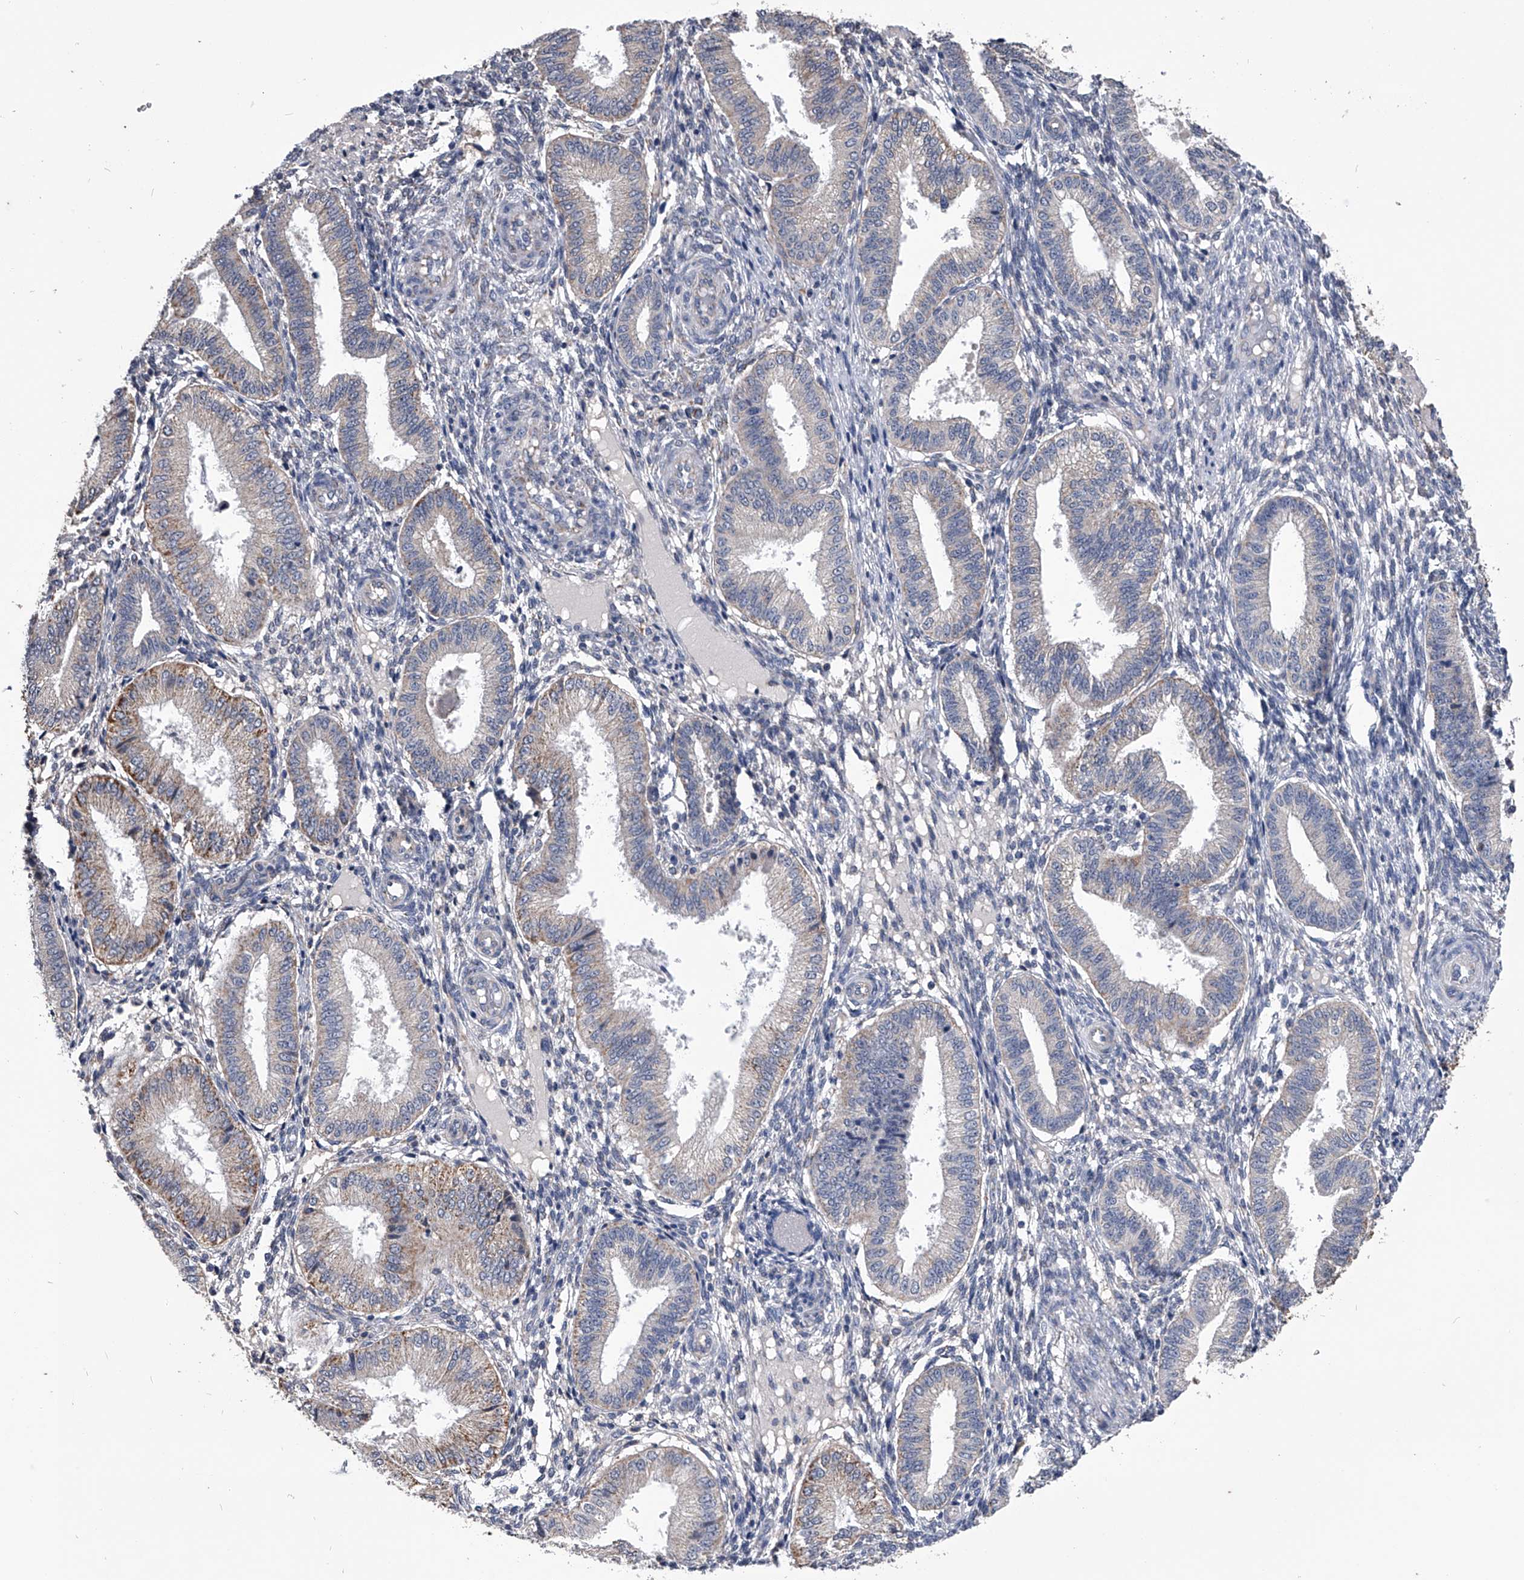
{"staining": {"intensity": "negative", "quantity": "none", "location": "none"}, "tissue": "endometrium", "cell_type": "Cells in endometrial stroma", "image_type": "normal", "snomed": [{"axis": "morphology", "description": "Normal tissue, NOS"}, {"axis": "topography", "description": "Endometrium"}], "caption": "Immunohistochemistry photomicrograph of unremarkable human endometrium stained for a protein (brown), which exhibits no positivity in cells in endometrial stroma. Brightfield microscopy of IHC stained with DAB (brown) and hematoxylin (blue), captured at high magnification.", "gene": "OAT", "patient": {"sex": "female", "age": 39}}